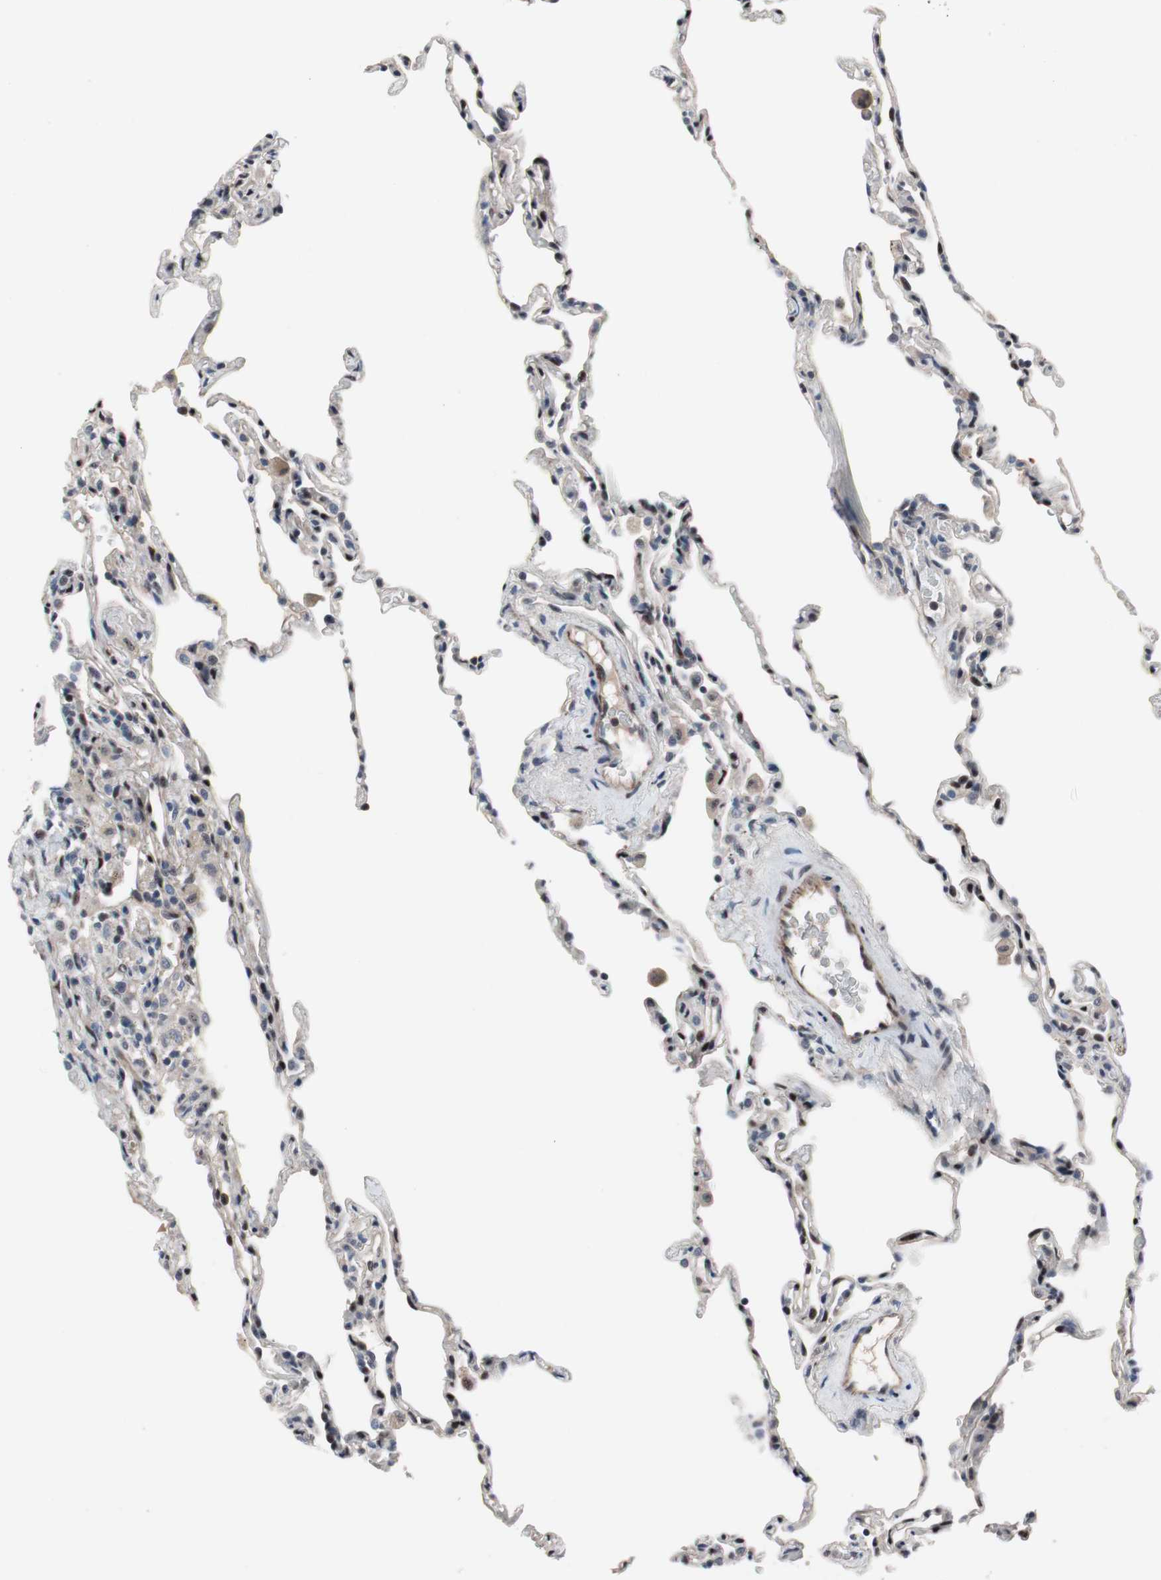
{"staining": {"intensity": "weak", "quantity": "<25%", "location": "nuclear"}, "tissue": "lung", "cell_type": "Alveolar cells", "image_type": "normal", "snomed": [{"axis": "morphology", "description": "Normal tissue, NOS"}, {"axis": "topography", "description": "Lung"}], "caption": "IHC histopathology image of normal lung: human lung stained with DAB (3,3'-diaminobenzidine) exhibits no significant protein staining in alveolar cells. Nuclei are stained in blue.", "gene": "PINX1", "patient": {"sex": "male", "age": 59}}